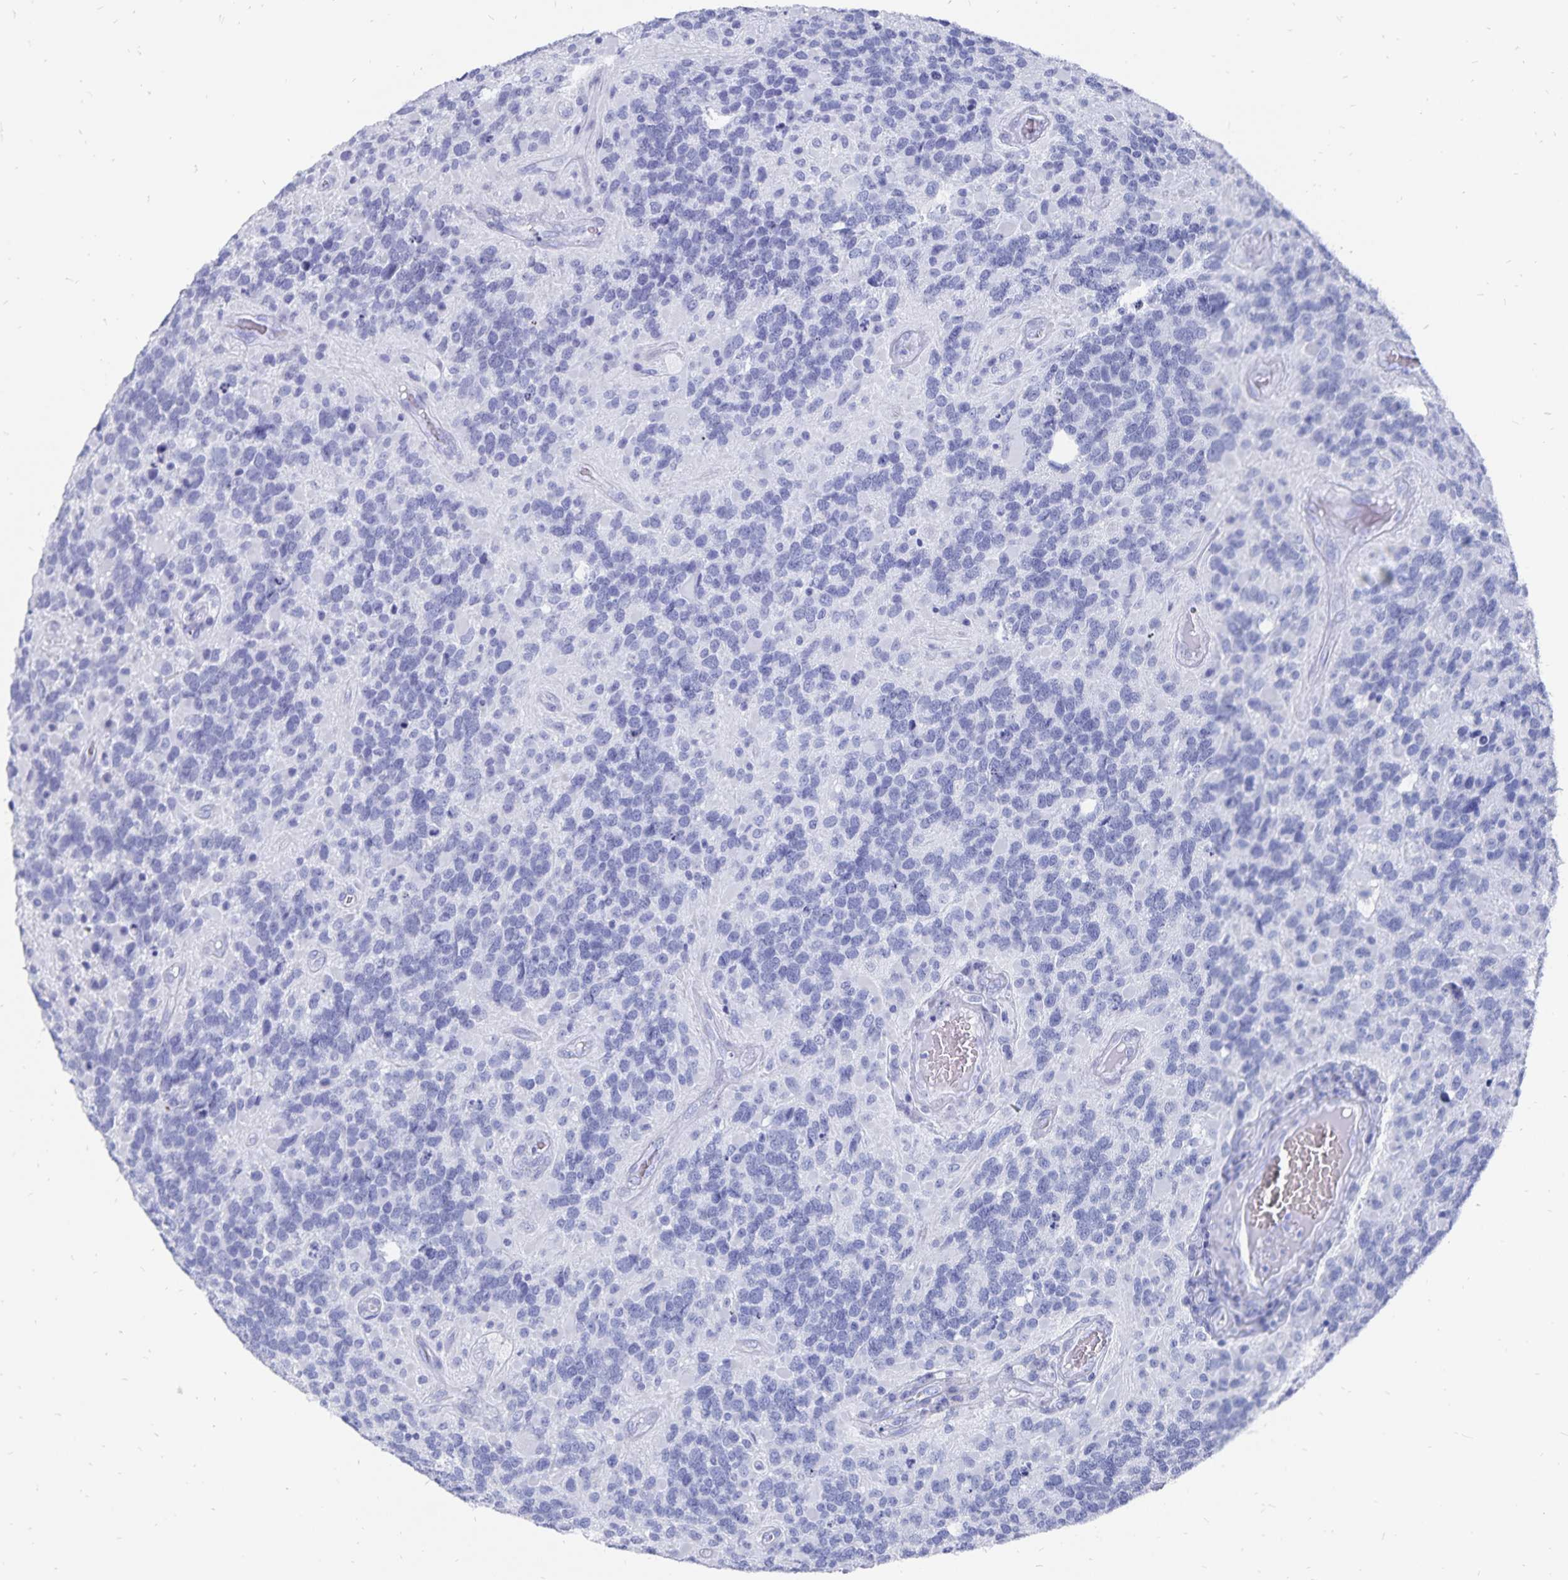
{"staining": {"intensity": "negative", "quantity": "none", "location": "none"}, "tissue": "glioma", "cell_type": "Tumor cells", "image_type": "cancer", "snomed": [{"axis": "morphology", "description": "Glioma, malignant, High grade"}, {"axis": "topography", "description": "Brain"}], "caption": "There is no significant staining in tumor cells of glioma.", "gene": "ADH1A", "patient": {"sex": "female", "age": 40}}